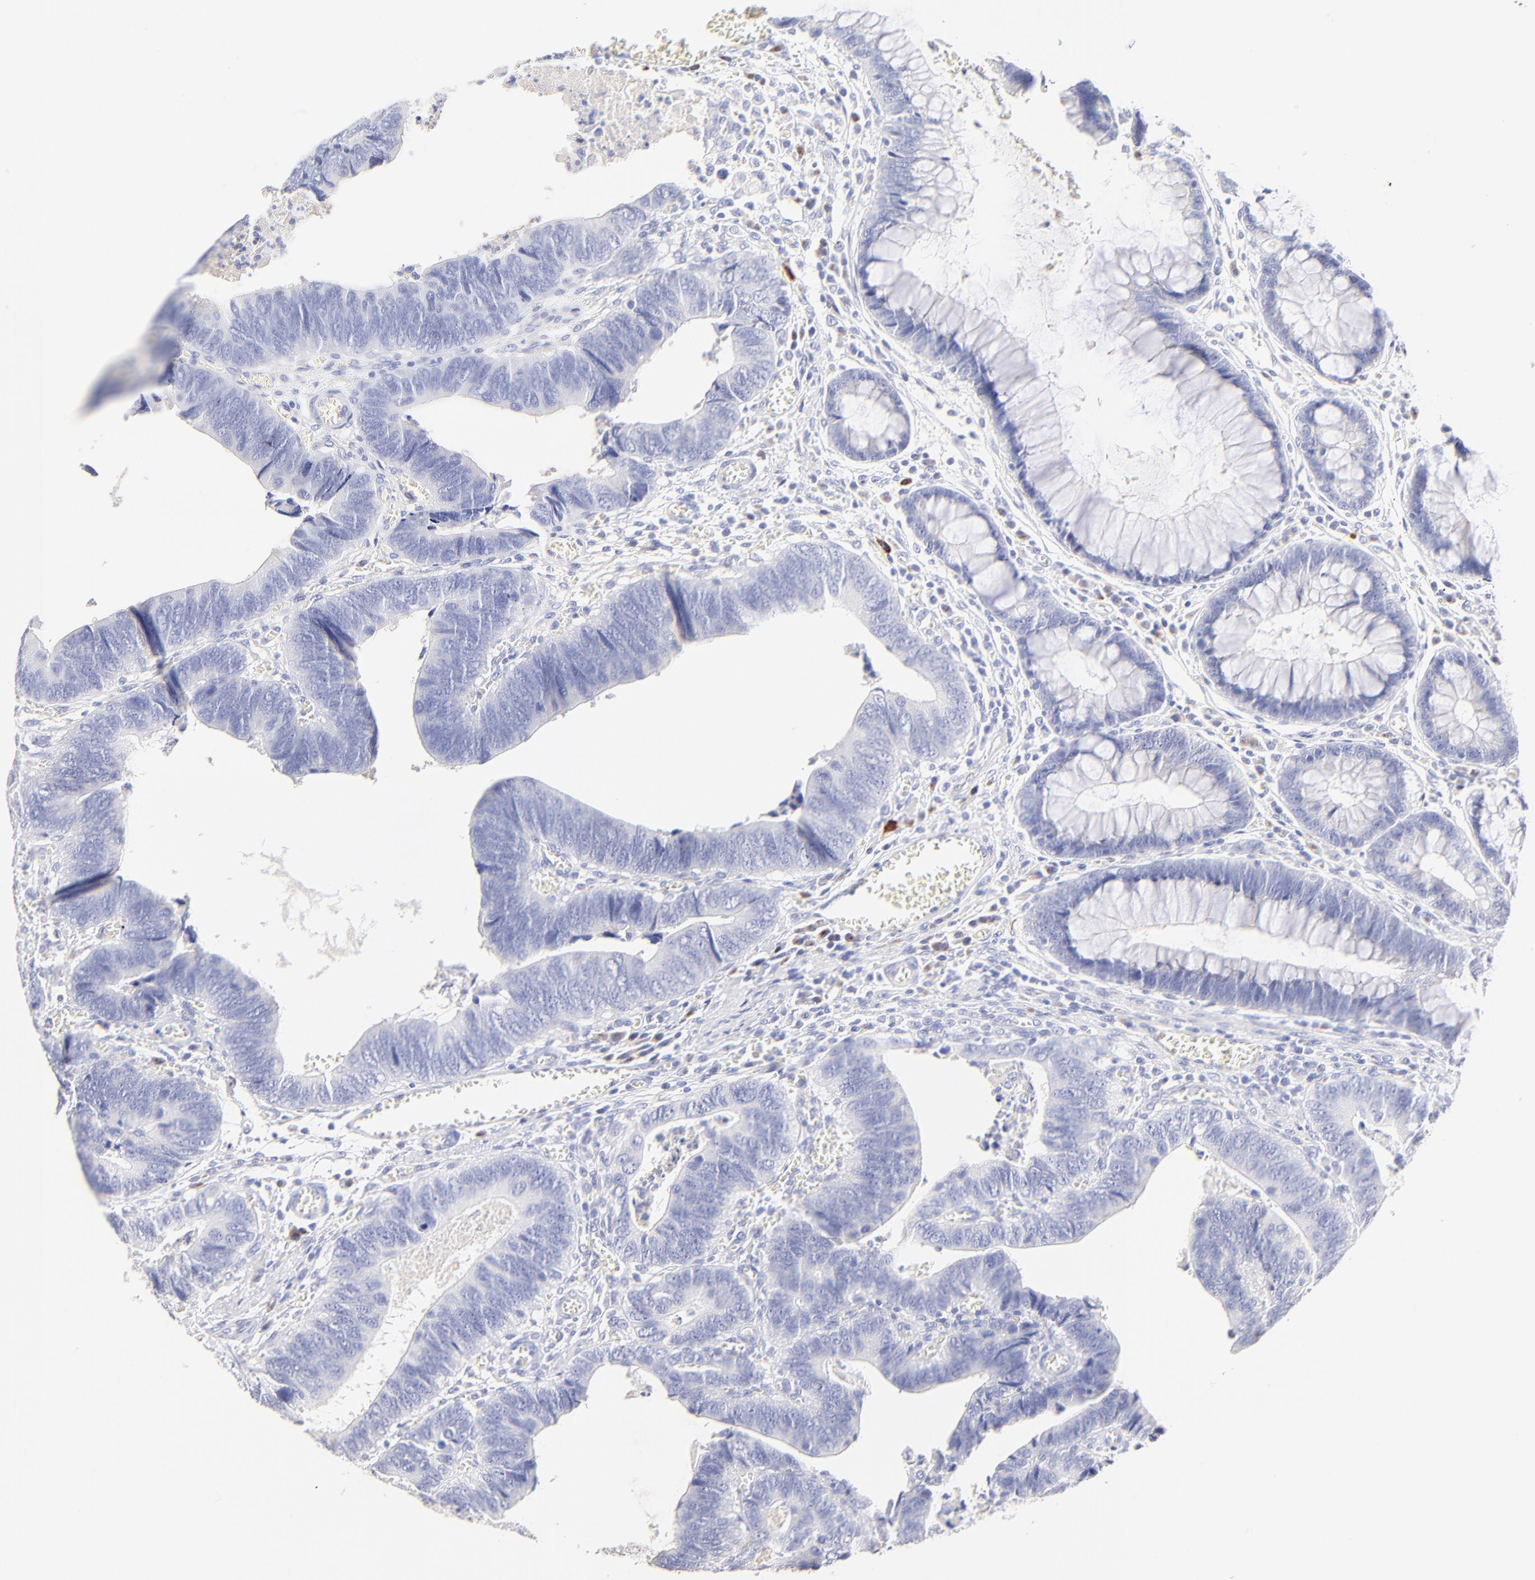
{"staining": {"intensity": "negative", "quantity": "none", "location": "none"}, "tissue": "colorectal cancer", "cell_type": "Tumor cells", "image_type": "cancer", "snomed": [{"axis": "morphology", "description": "Adenocarcinoma, NOS"}, {"axis": "topography", "description": "Colon"}], "caption": "Colorectal cancer (adenocarcinoma) was stained to show a protein in brown. There is no significant staining in tumor cells.", "gene": "ASB9", "patient": {"sex": "male", "age": 72}}